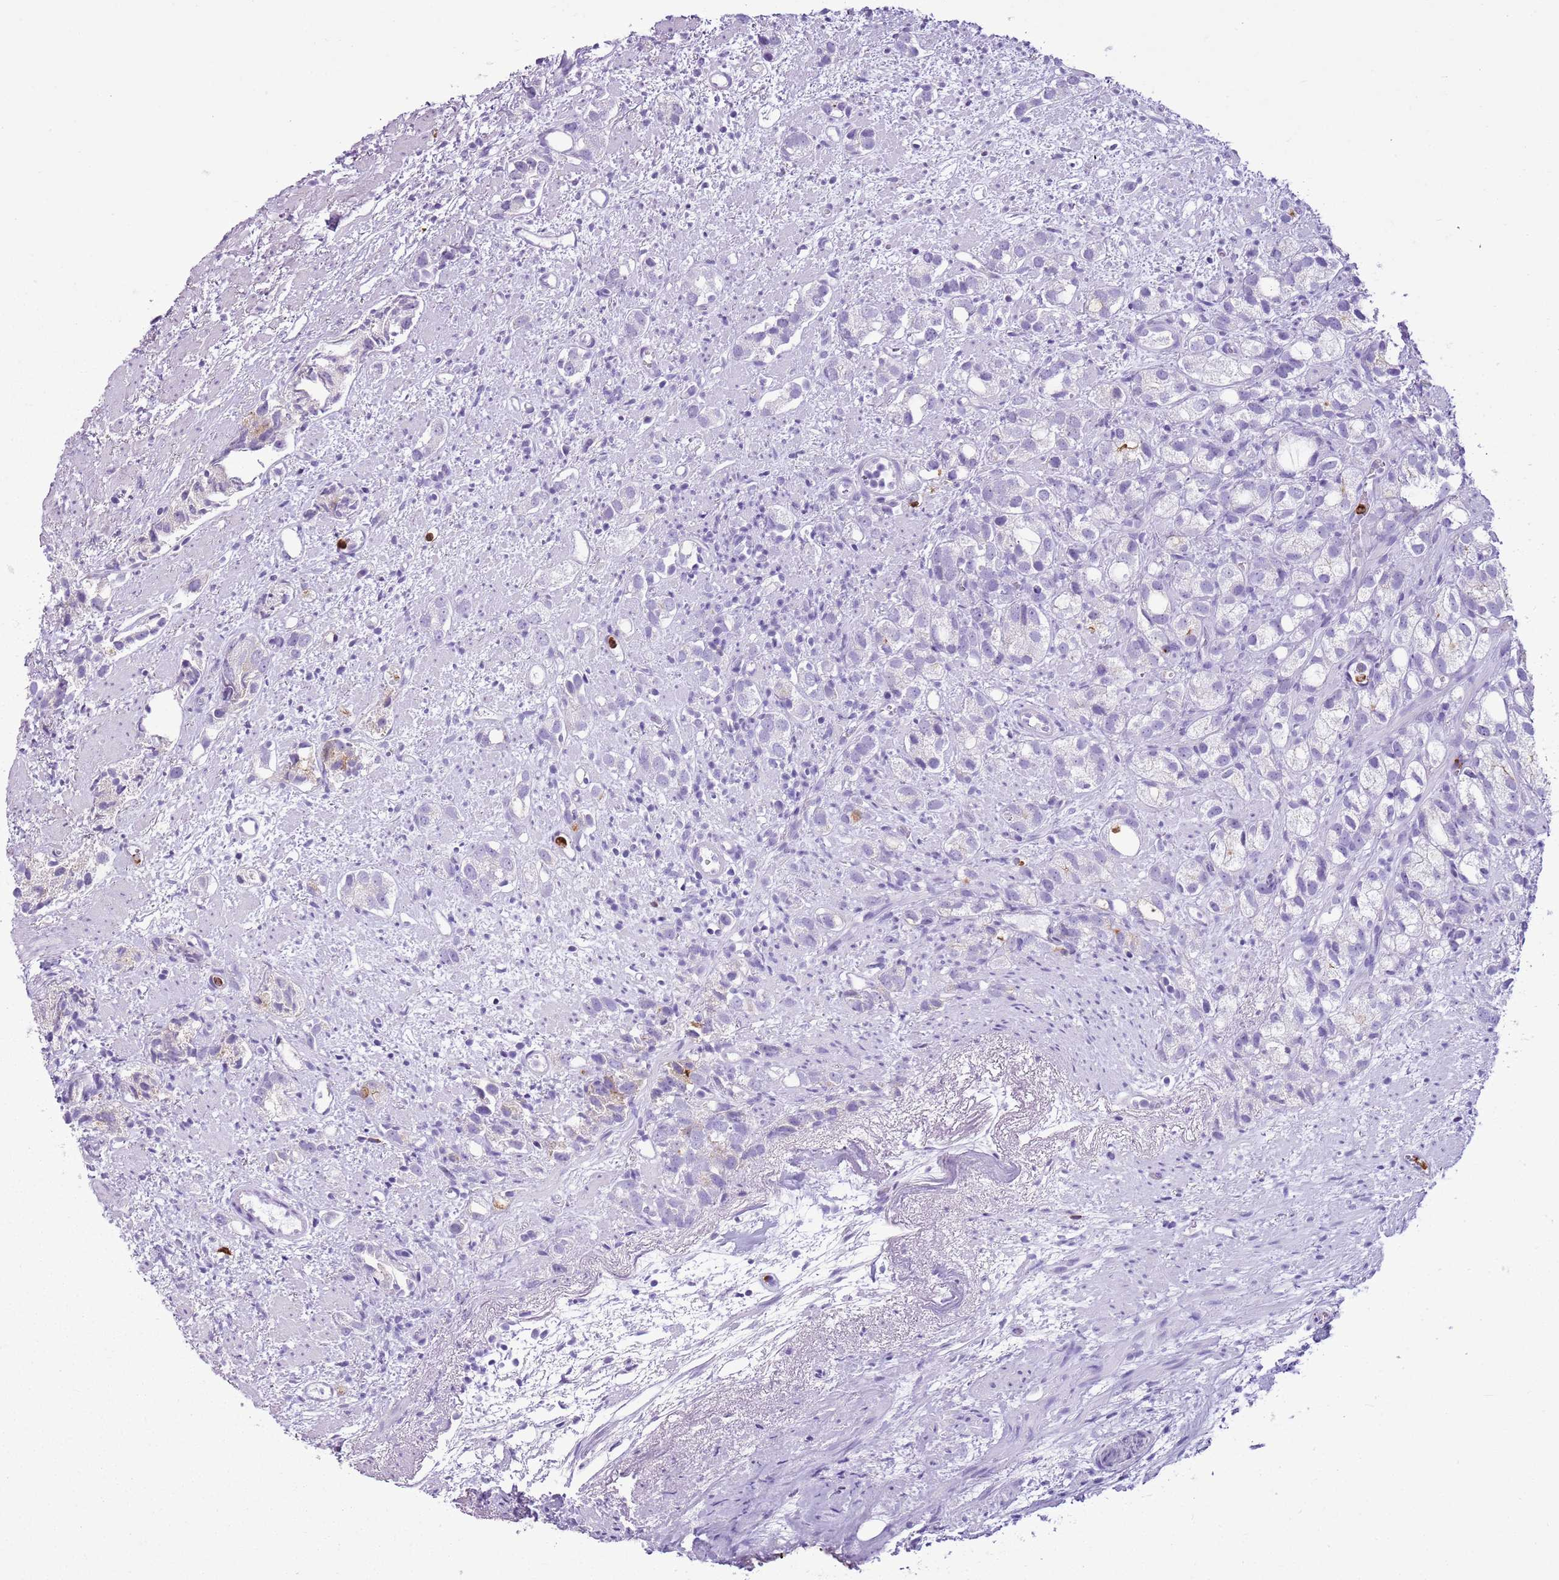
{"staining": {"intensity": "negative", "quantity": "none", "location": "none"}, "tissue": "prostate cancer", "cell_type": "Tumor cells", "image_type": "cancer", "snomed": [{"axis": "morphology", "description": "Adenocarcinoma, High grade"}, {"axis": "topography", "description": "Prostate"}], "caption": "Immunohistochemistry (IHC) image of prostate cancer (adenocarcinoma (high-grade)) stained for a protein (brown), which shows no staining in tumor cells.", "gene": "CD177", "patient": {"sex": "male", "age": 82}}